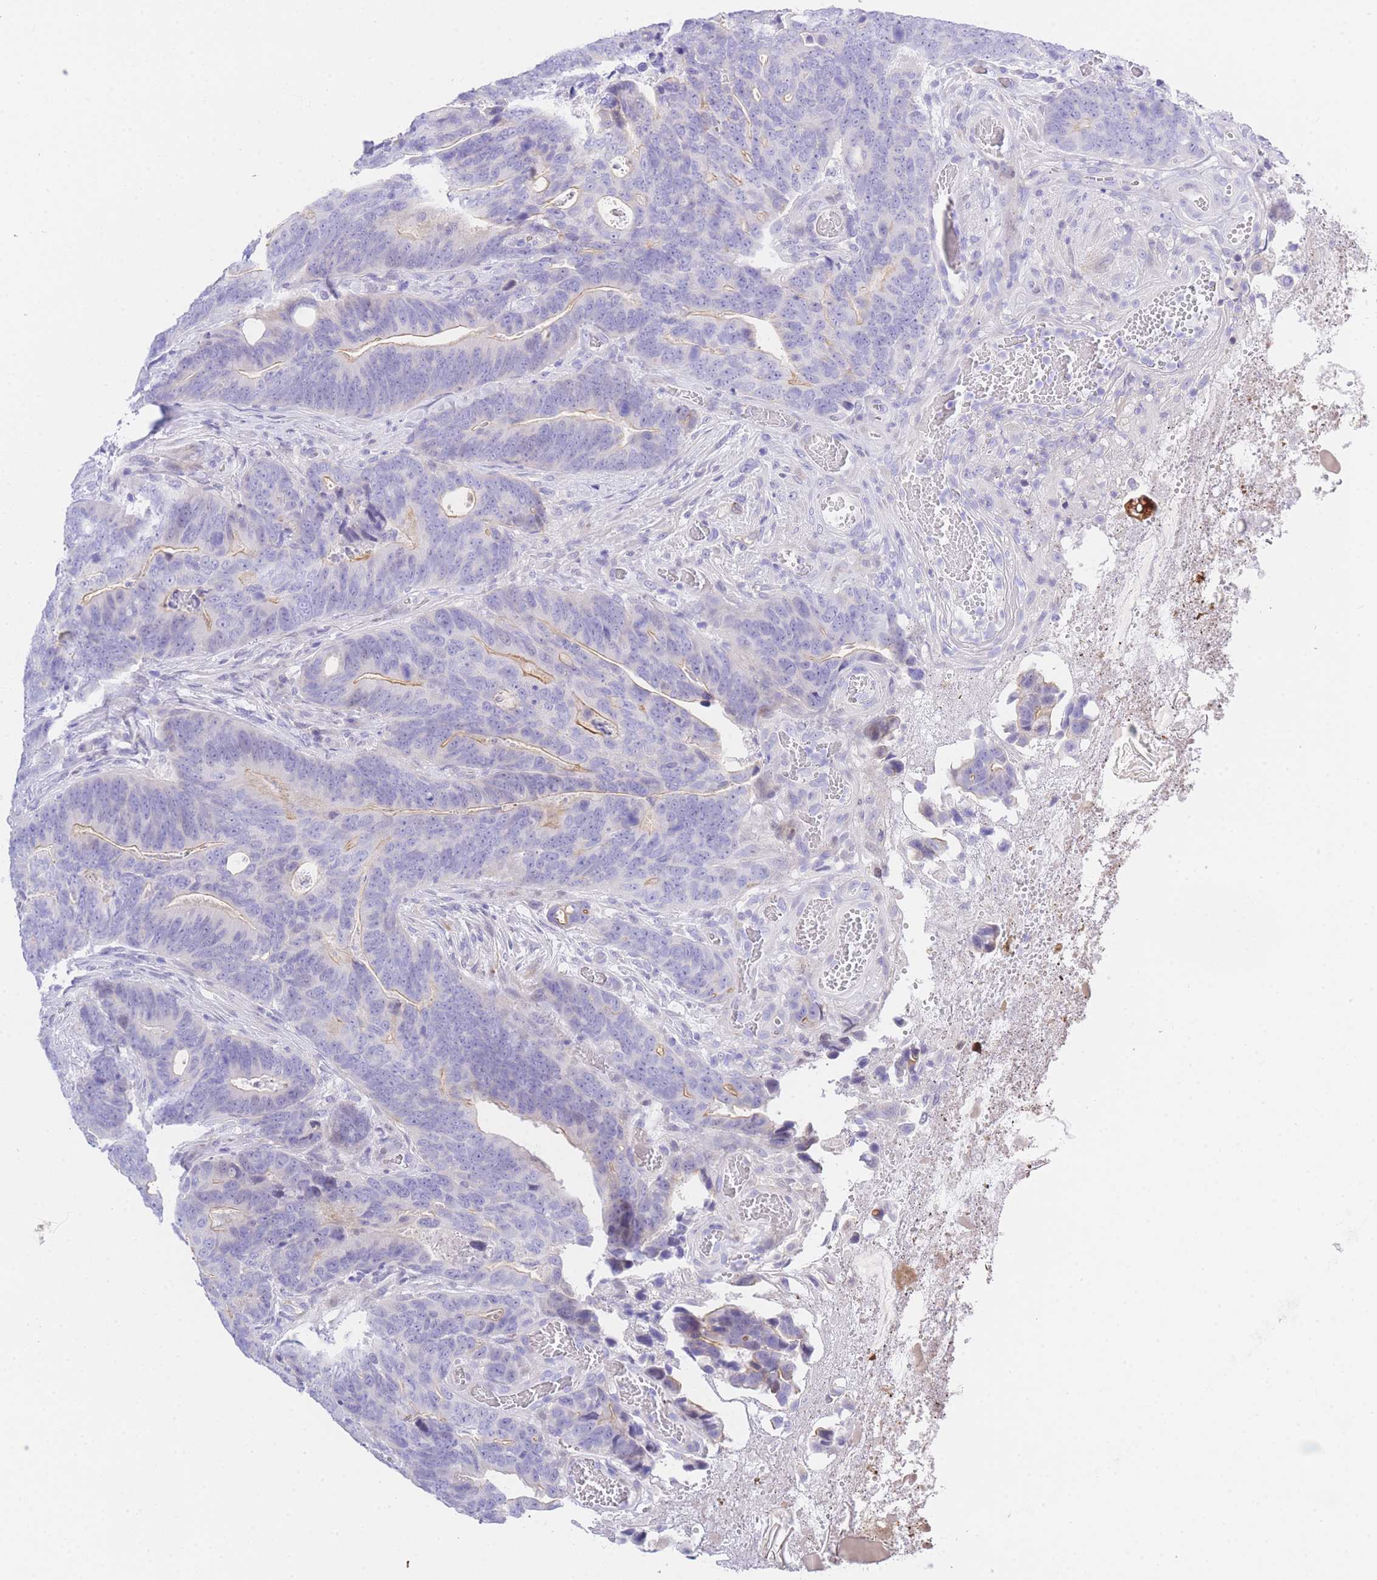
{"staining": {"intensity": "weak", "quantity": "<25%", "location": "cytoplasmic/membranous"}, "tissue": "colorectal cancer", "cell_type": "Tumor cells", "image_type": "cancer", "snomed": [{"axis": "morphology", "description": "Adenocarcinoma, NOS"}, {"axis": "topography", "description": "Colon"}], "caption": "Immunohistochemistry (IHC) micrograph of colorectal adenocarcinoma stained for a protein (brown), which shows no expression in tumor cells.", "gene": "TIFAB", "patient": {"sex": "female", "age": 82}}